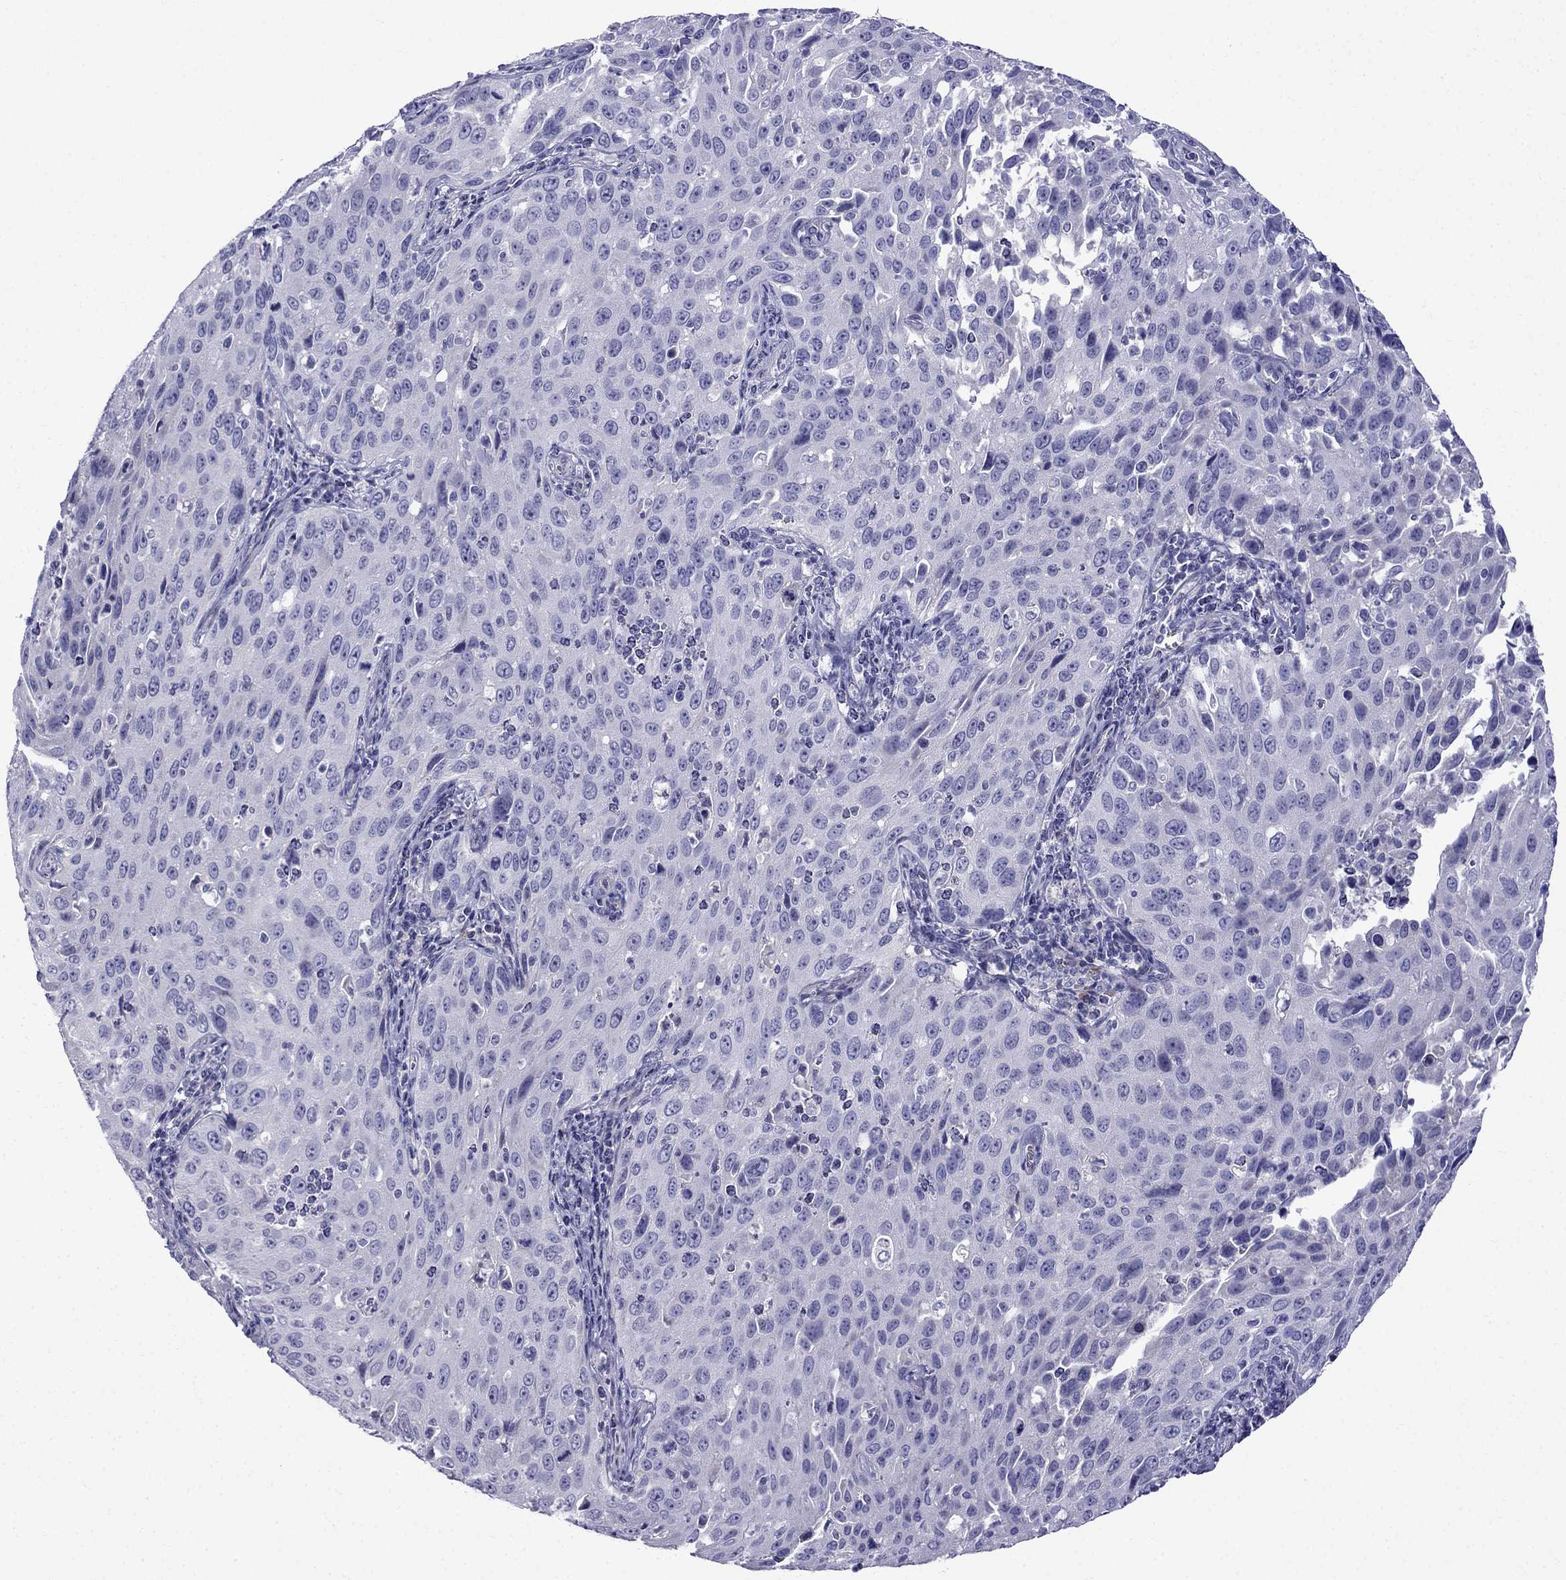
{"staining": {"intensity": "negative", "quantity": "none", "location": "none"}, "tissue": "cervical cancer", "cell_type": "Tumor cells", "image_type": "cancer", "snomed": [{"axis": "morphology", "description": "Squamous cell carcinoma, NOS"}, {"axis": "topography", "description": "Cervix"}], "caption": "Squamous cell carcinoma (cervical) was stained to show a protein in brown. There is no significant expression in tumor cells. The staining was performed using DAB to visualize the protein expression in brown, while the nuclei were stained in blue with hematoxylin (Magnification: 20x).", "gene": "PATE1", "patient": {"sex": "female", "age": 26}}